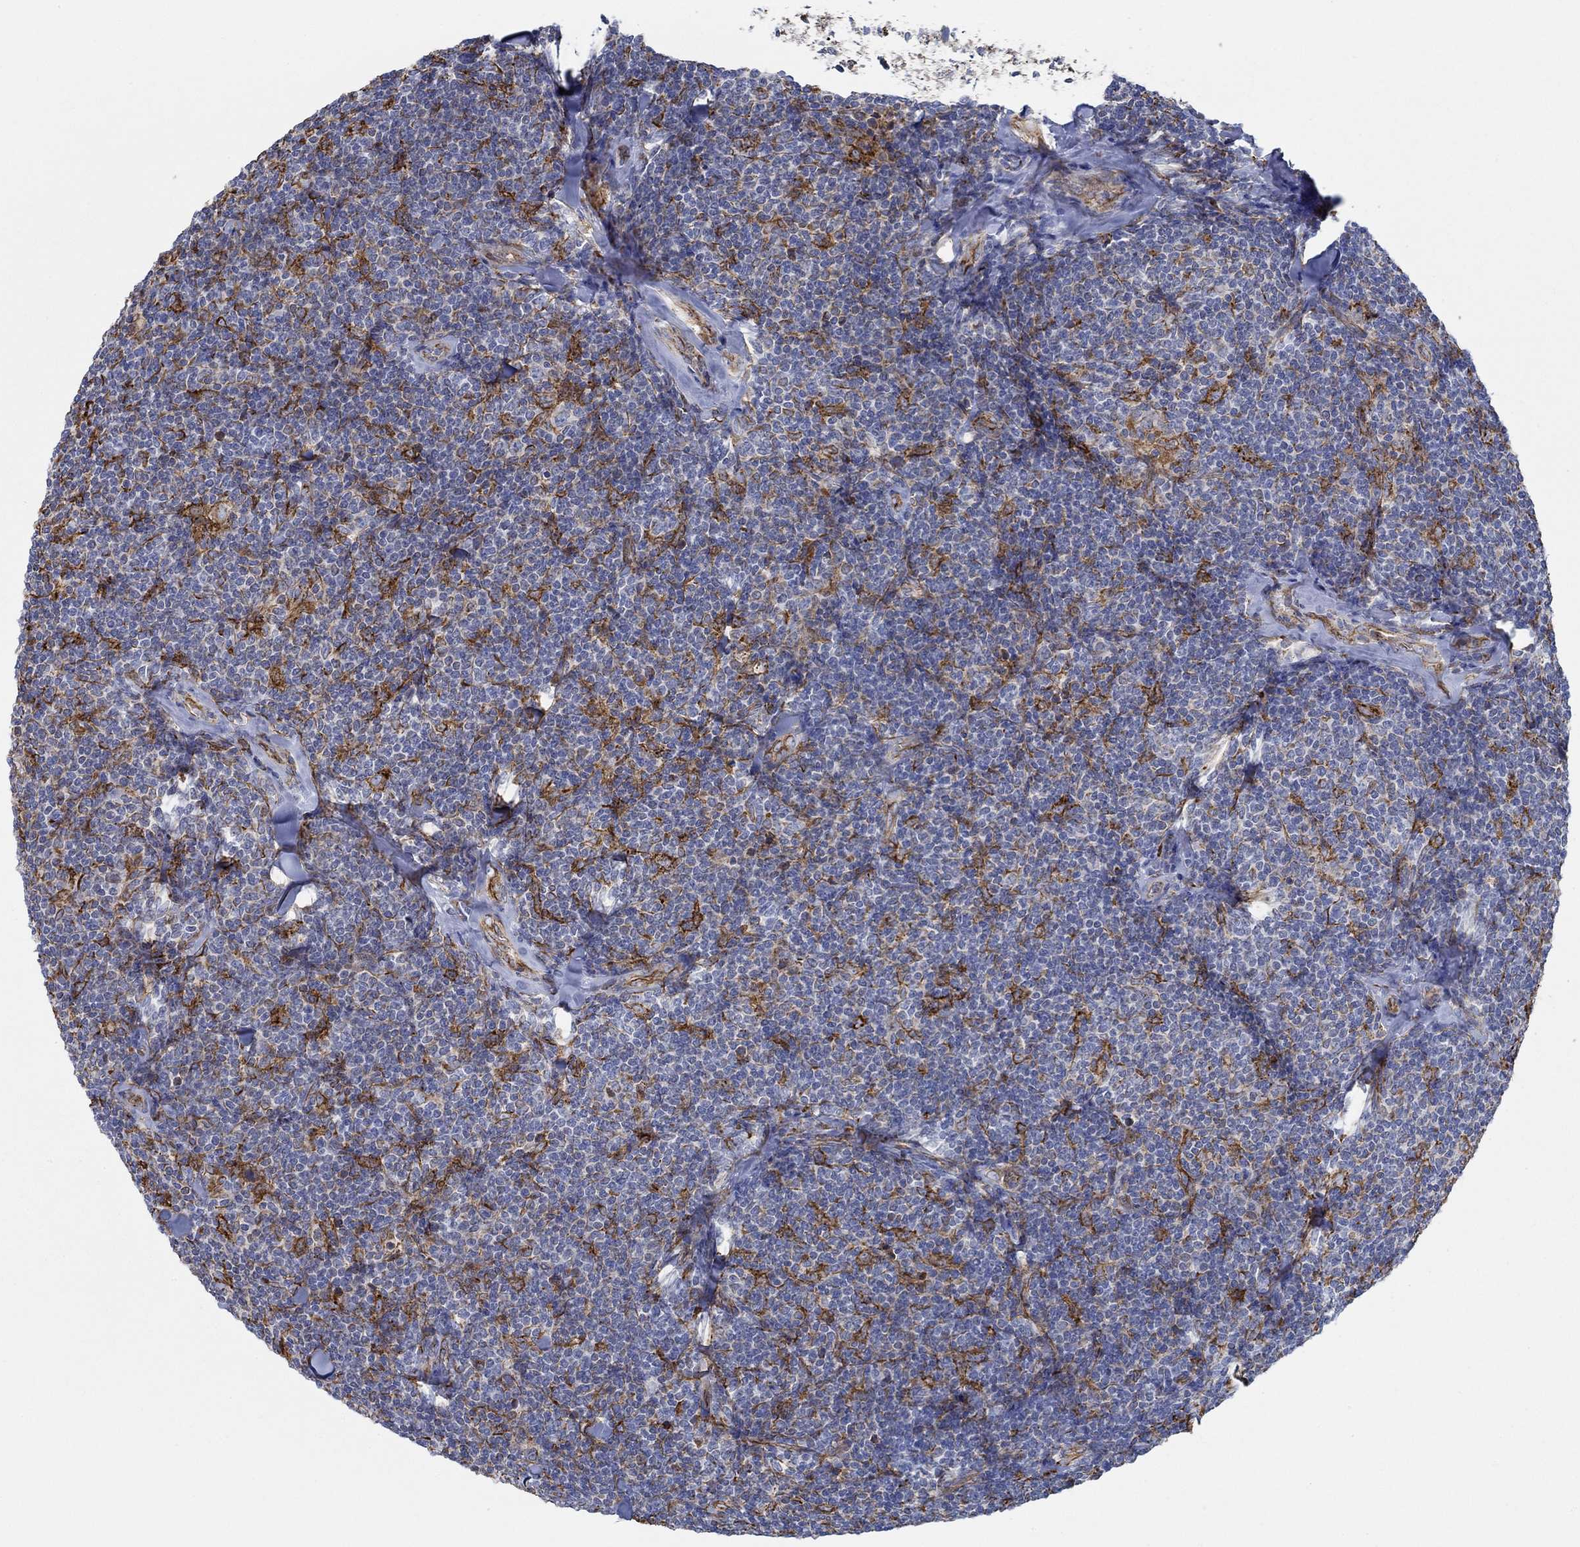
{"staining": {"intensity": "strong", "quantity": "<25%", "location": "cytoplasmic/membranous"}, "tissue": "lymphoma", "cell_type": "Tumor cells", "image_type": "cancer", "snomed": [{"axis": "morphology", "description": "Malignant lymphoma, non-Hodgkin's type, Low grade"}, {"axis": "topography", "description": "Lymph node"}], "caption": "IHC micrograph of lymphoma stained for a protein (brown), which shows medium levels of strong cytoplasmic/membranous expression in about <25% of tumor cells.", "gene": "STC2", "patient": {"sex": "female", "age": 56}}